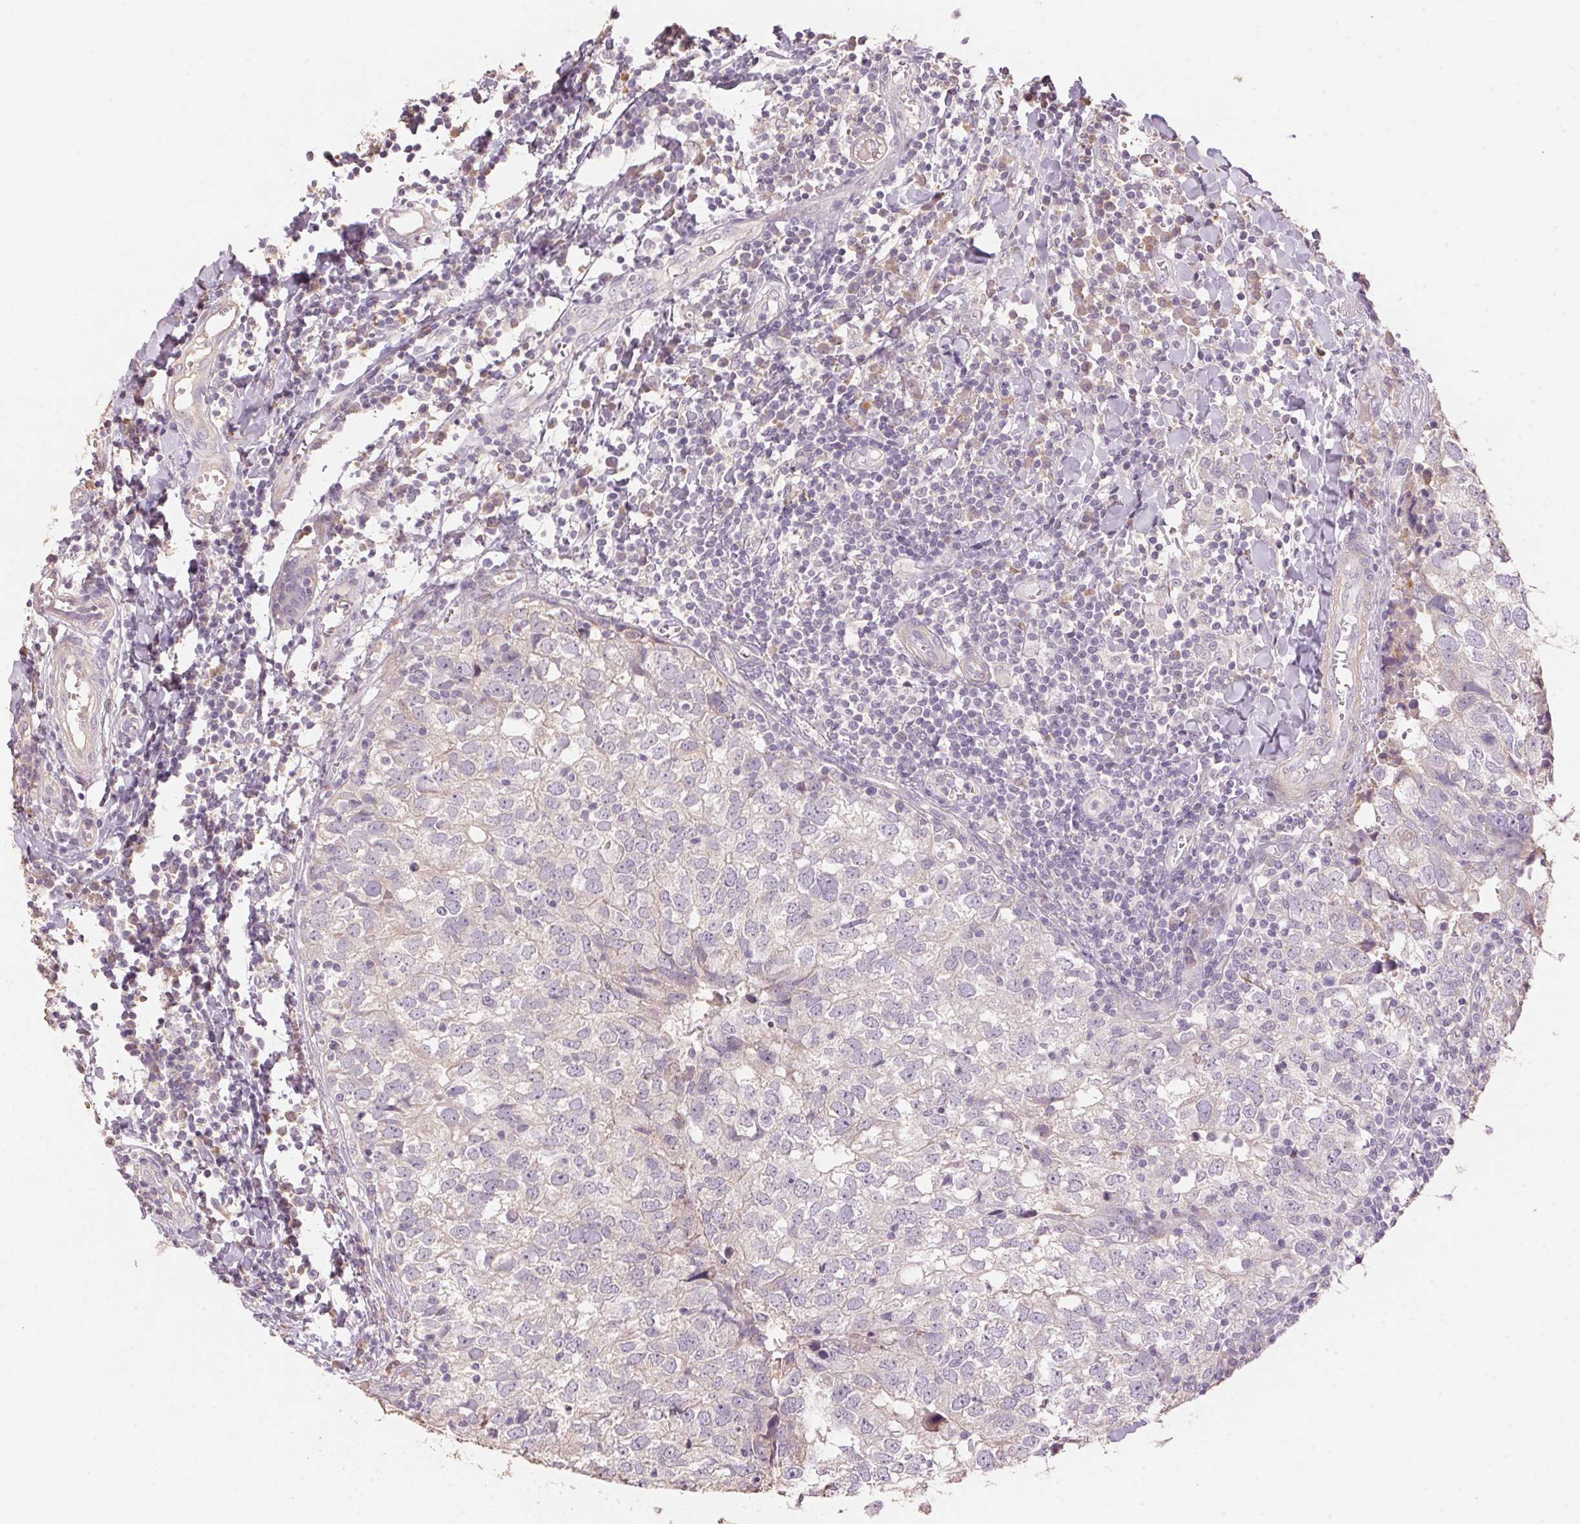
{"staining": {"intensity": "negative", "quantity": "none", "location": "none"}, "tissue": "breast cancer", "cell_type": "Tumor cells", "image_type": "cancer", "snomed": [{"axis": "morphology", "description": "Duct carcinoma"}, {"axis": "topography", "description": "Breast"}], "caption": "A high-resolution histopathology image shows IHC staining of breast infiltrating ductal carcinoma, which exhibits no significant expression in tumor cells.", "gene": "LYZL6", "patient": {"sex": "female", "age": 30}}